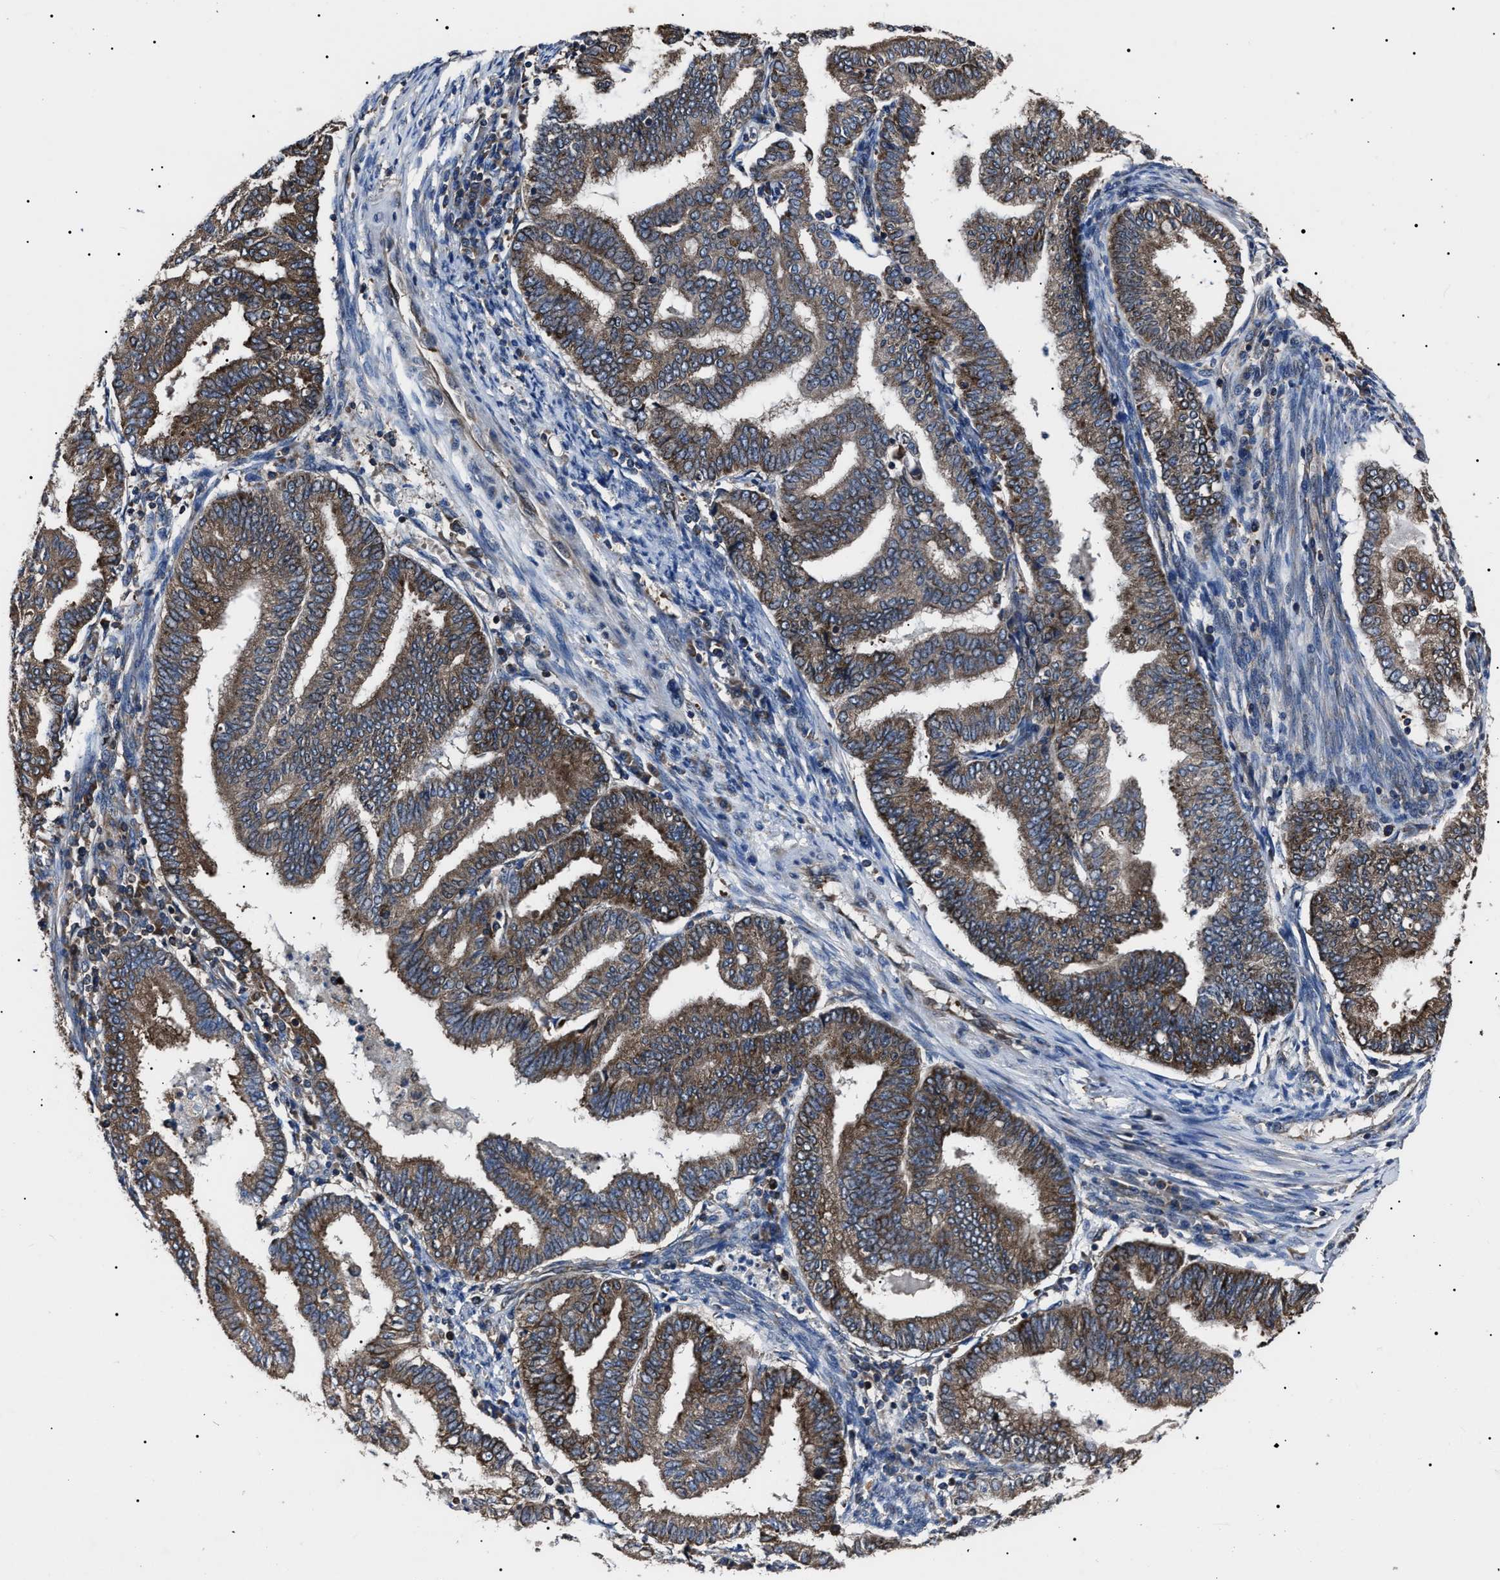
{"staining": {"intensity": "moderate", "quantity": ">75%", "location": "cytoplasmic/membranous"}, "tissue": "endometrial cancer", "cell_type": "Tumor cells", "image_type": "cancer", "snomed": [{"axis": "morphology", "description": "Polyp, NOS"}, {"axis": "morphology", "description": "Adenocarcinoma, NOS"}, {"axis": "morphology", "description": "Adenoma, NOS"}, {"axis": "topography", "description": "Endometrium"}], "caption": "Immunohistochemical staining of polyp (endometrial) reveals moderate cytoplasmic/membranous protein expression in approximately >75% of tumor cells. (DAB (3,3'-diaminobenzidine) IHC with brightfield microscopy, high magnification).", "gene": "CCT8", "patient": {"sex": "female", "age": 79}}